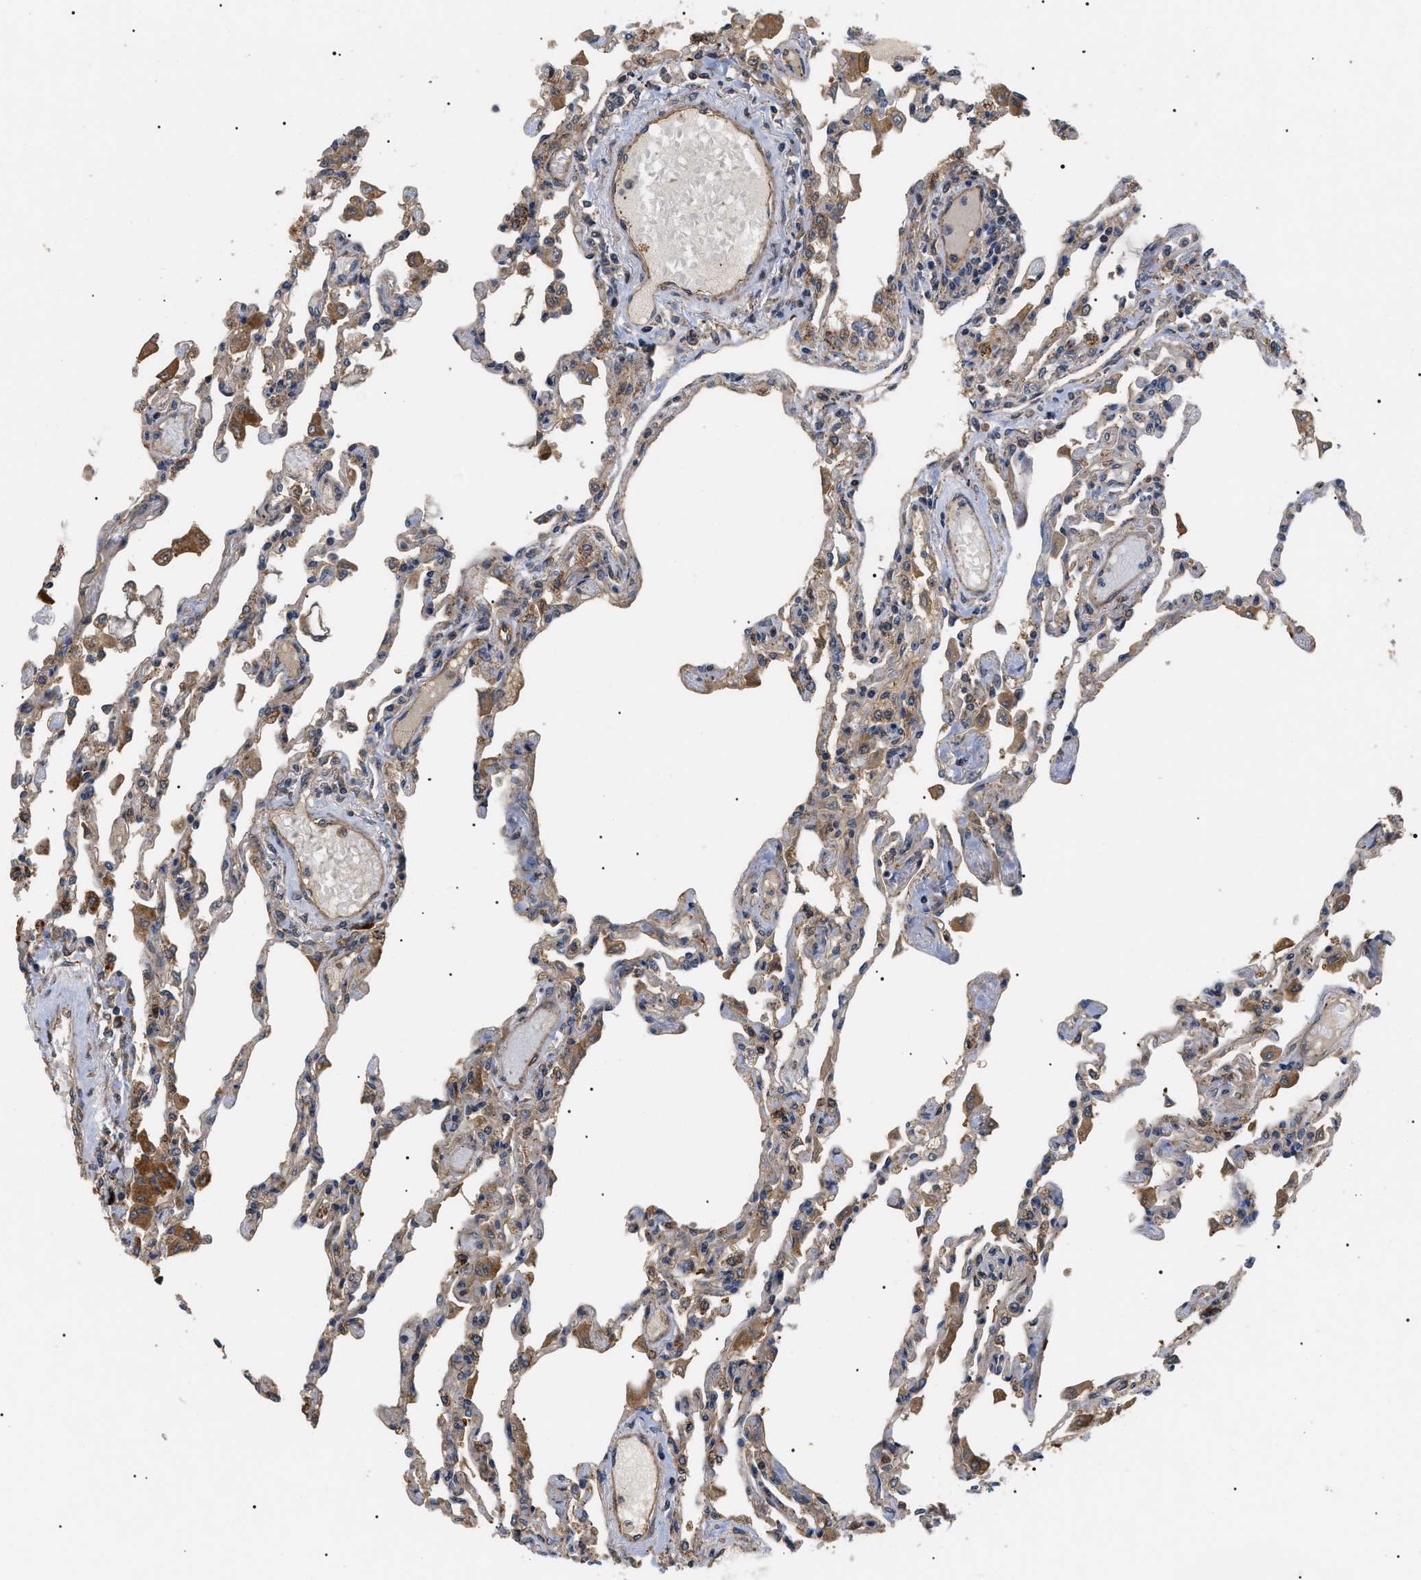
{"staining": {"intensity": "weak", "quantity": "25%-75%", "location": "cytoplasmic/membranous"}, "tissue": "lung", "cell_type": "Alveolar cells", "image_type": "normal", "snomed": [{"axis": "morphology", "description": "Normal tissue, NOS"}, {"axis": "topography", "description": "Bronchus"}, {"axis": "topography", "description": "Lung"}], "caption": "Weak cytoplasmic/membranous protein positivity is identified in about 25%-75% of alveolar cells in lung. The staining was performed using DAB (3,3'-diaminobenzidine) to visualize the protein expression in brown, while the nuclei were stained in blue with hematoxylin (Magnification: 20x).", "gene": "ASTL", "patient": {"sex": "female", "age": 49}}